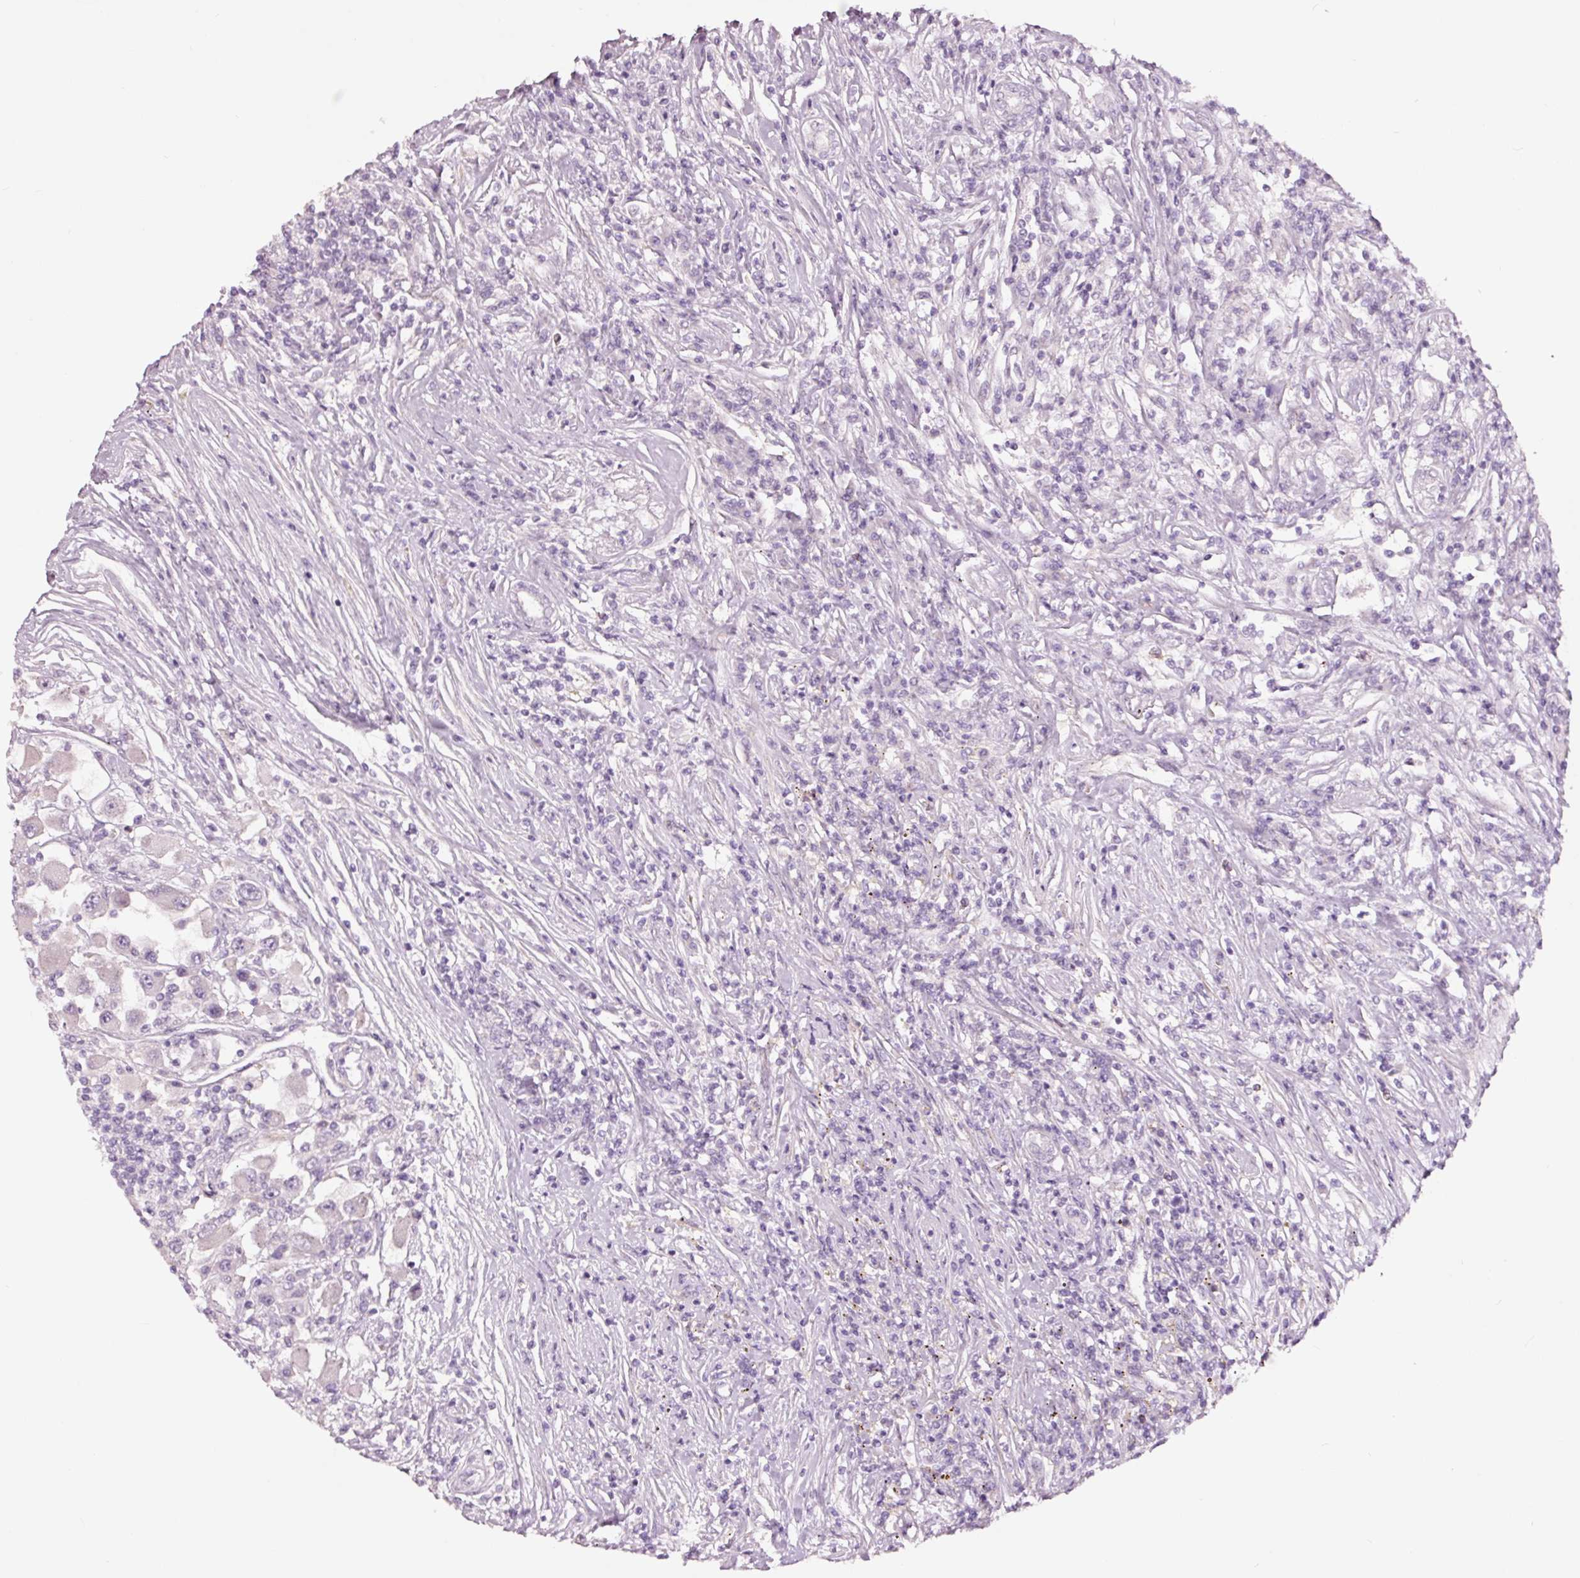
{"staining": {"intensity": "negative", "quantity": "none", "location": "none"}, "tissue": "renal cancer", "cell_type": "Tumor cells", "image_type": "cancer", "snomed": [{"axis": "morphology", "description": "Adenocarcinoma, NOS"}, {"axis": "topography", "description": "Kidney"}], "caption": "The micrograph shows no staining of tumor cells in renal cancer.", "gene": "DAPP1", "patient": {"sex": "female", "age": 67}}